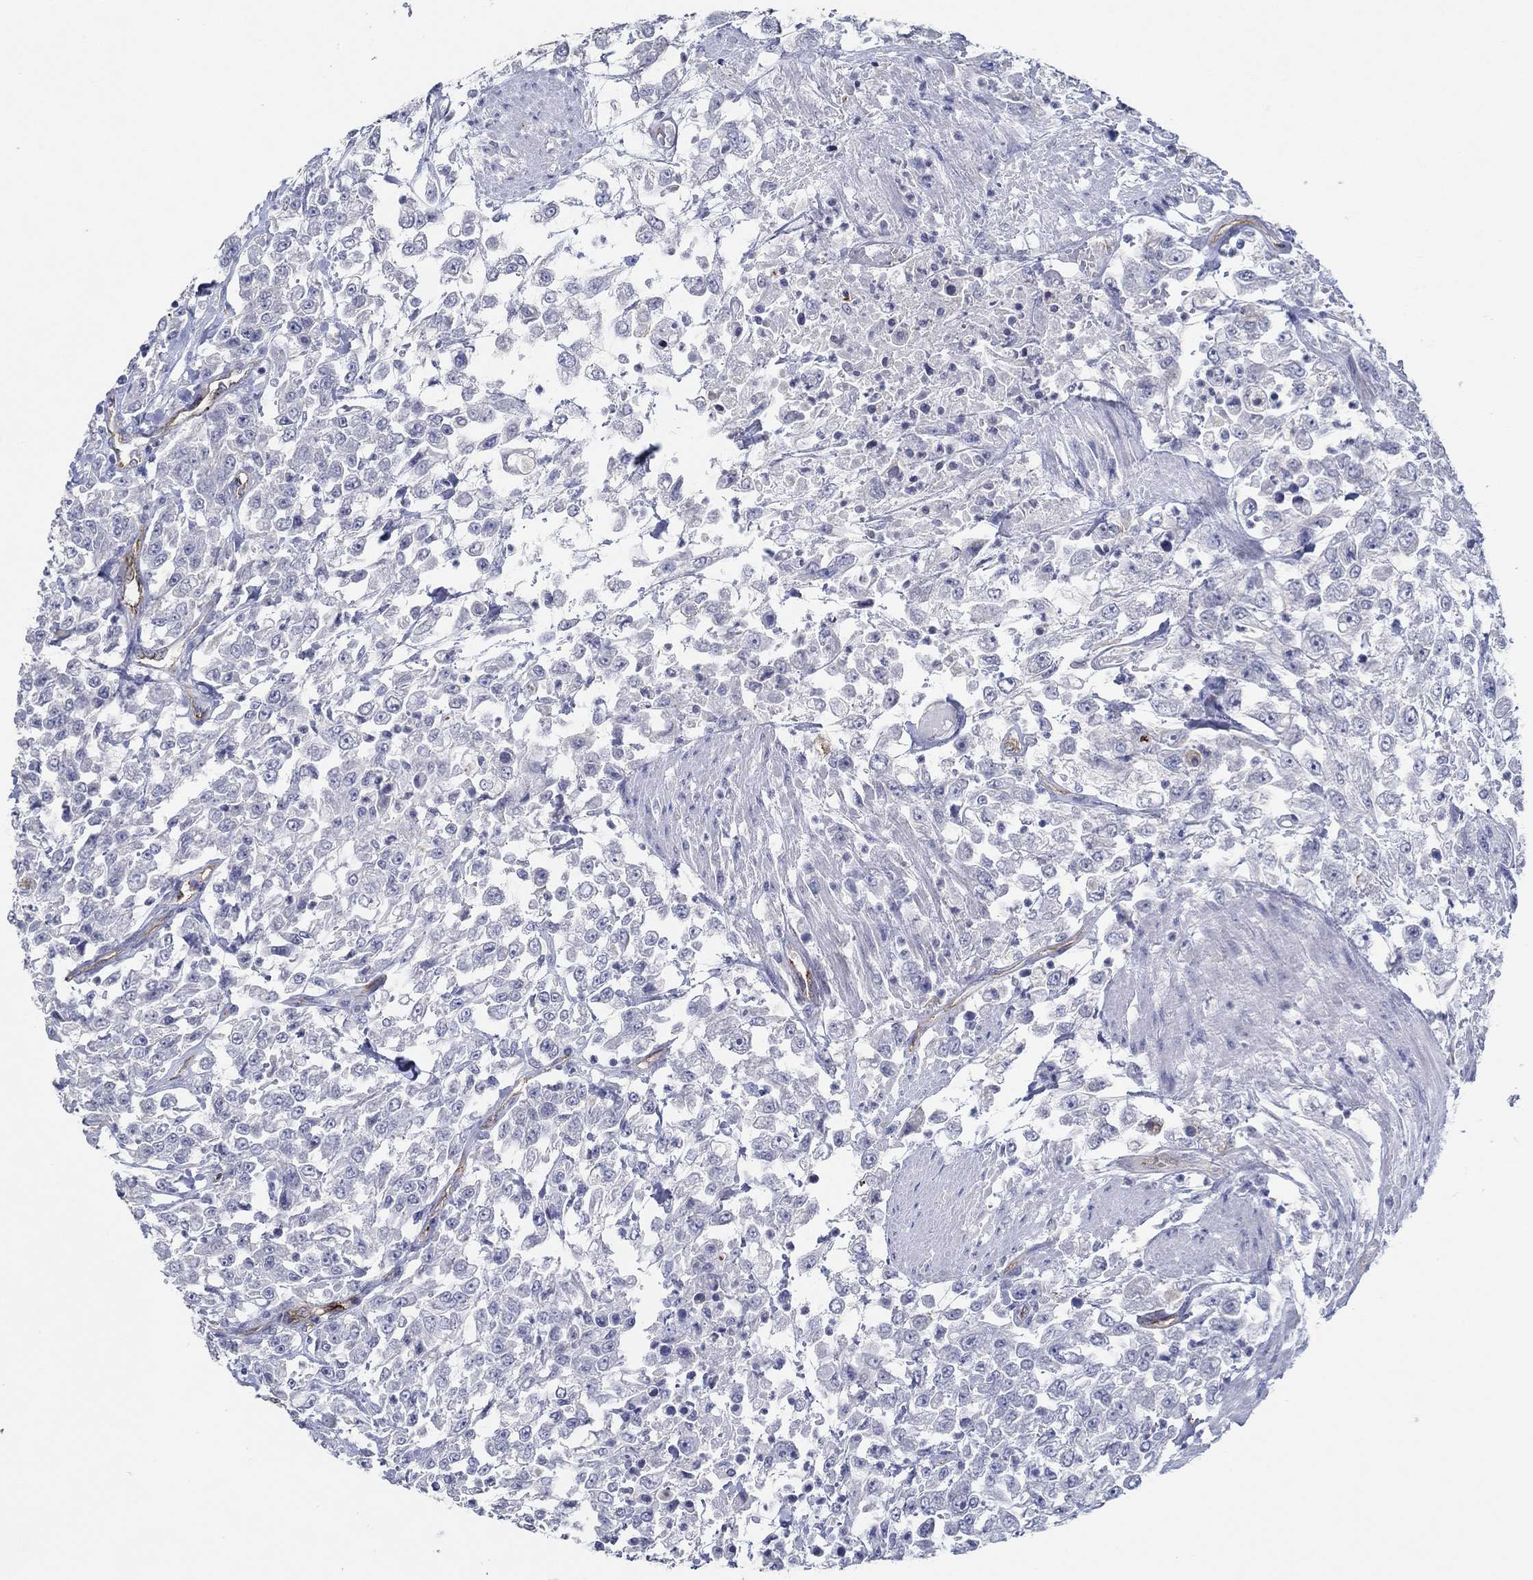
{"staining": {"intensity": "negative", "quantity": "none", "location": "none"}, "tissue": "urothelial cancer", "cell_type": "Tumor cells", "image_type": "cancer", "snomed": [{"axis": "morphology", "description": "Urothelial carcinoma, High grade"}, {"axis": "topography", "description": "Urinary bladder"}], "caption": "High power microscopy image of an IHC photomicrograph of high-grade urothelial carcinoma, revealing no significant staining in tumor cells.", "gene": "GJA5", "patient": {"sex": "male", "age": 46}}